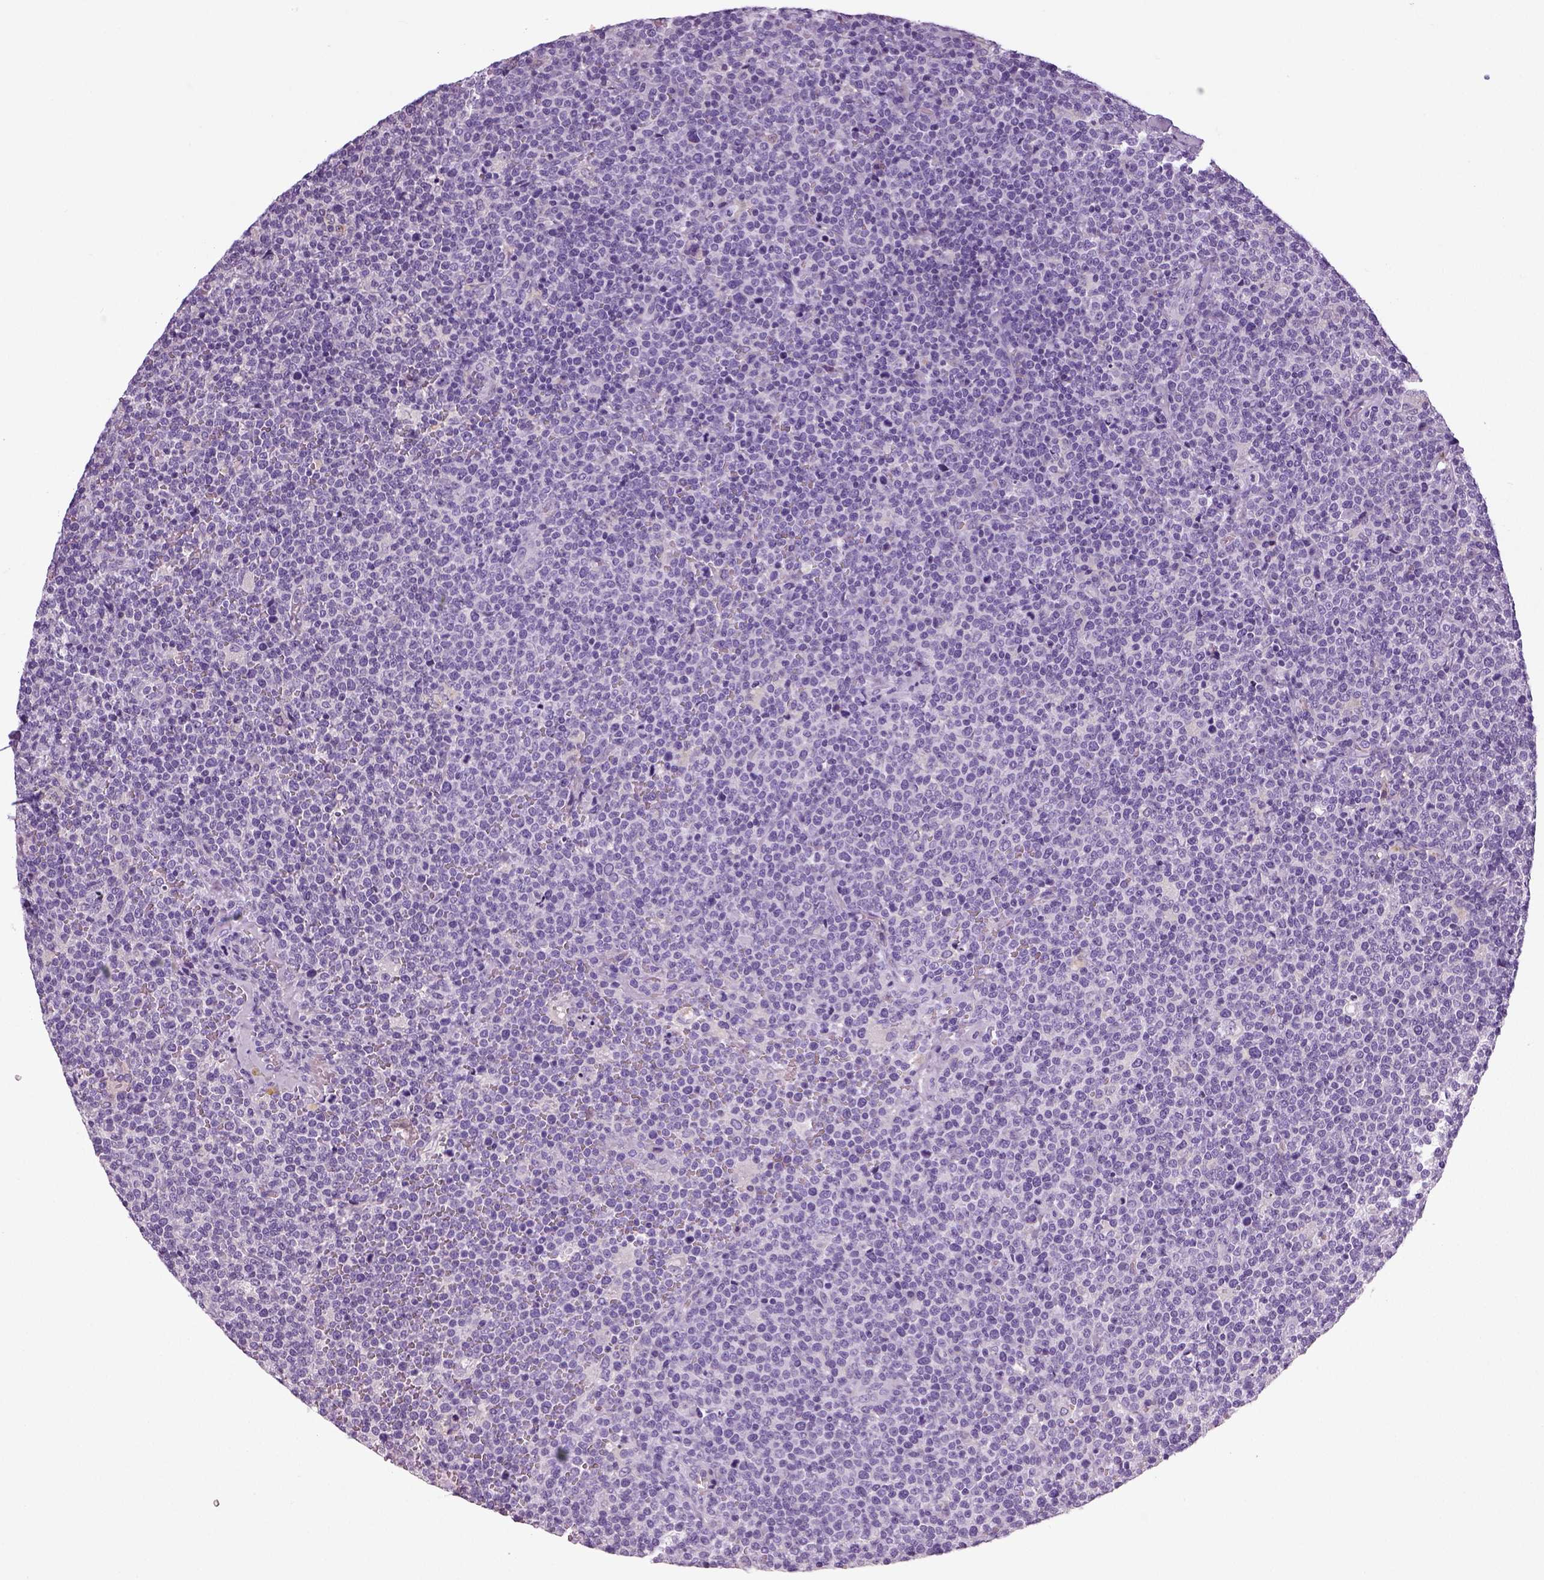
{"staining": {"intensity": "negative", "quantity": "none", "location": "none"}, "tissue": "lymphoma", "cell_type": "Tumor cells", "image_type": "cancer", "snomed": [{"axis": "morphology", "description": "Malignant lymphoma, non-Hodgkin's type, High grade"}, {"axis": "topography", "description": "Lymph node"}], "caption": "Immunohistochemistry (IHC) micrograph of neoplastic tissue: malignant lymphoma, non-Hodgkin's type (high-grade) stained with DAB (3,3'-diaminobenzidine) exhibits no significant protein positivity in tumor cells.", "gene": "NECAB2", "patient": {"sex": "male", "age": 61}}